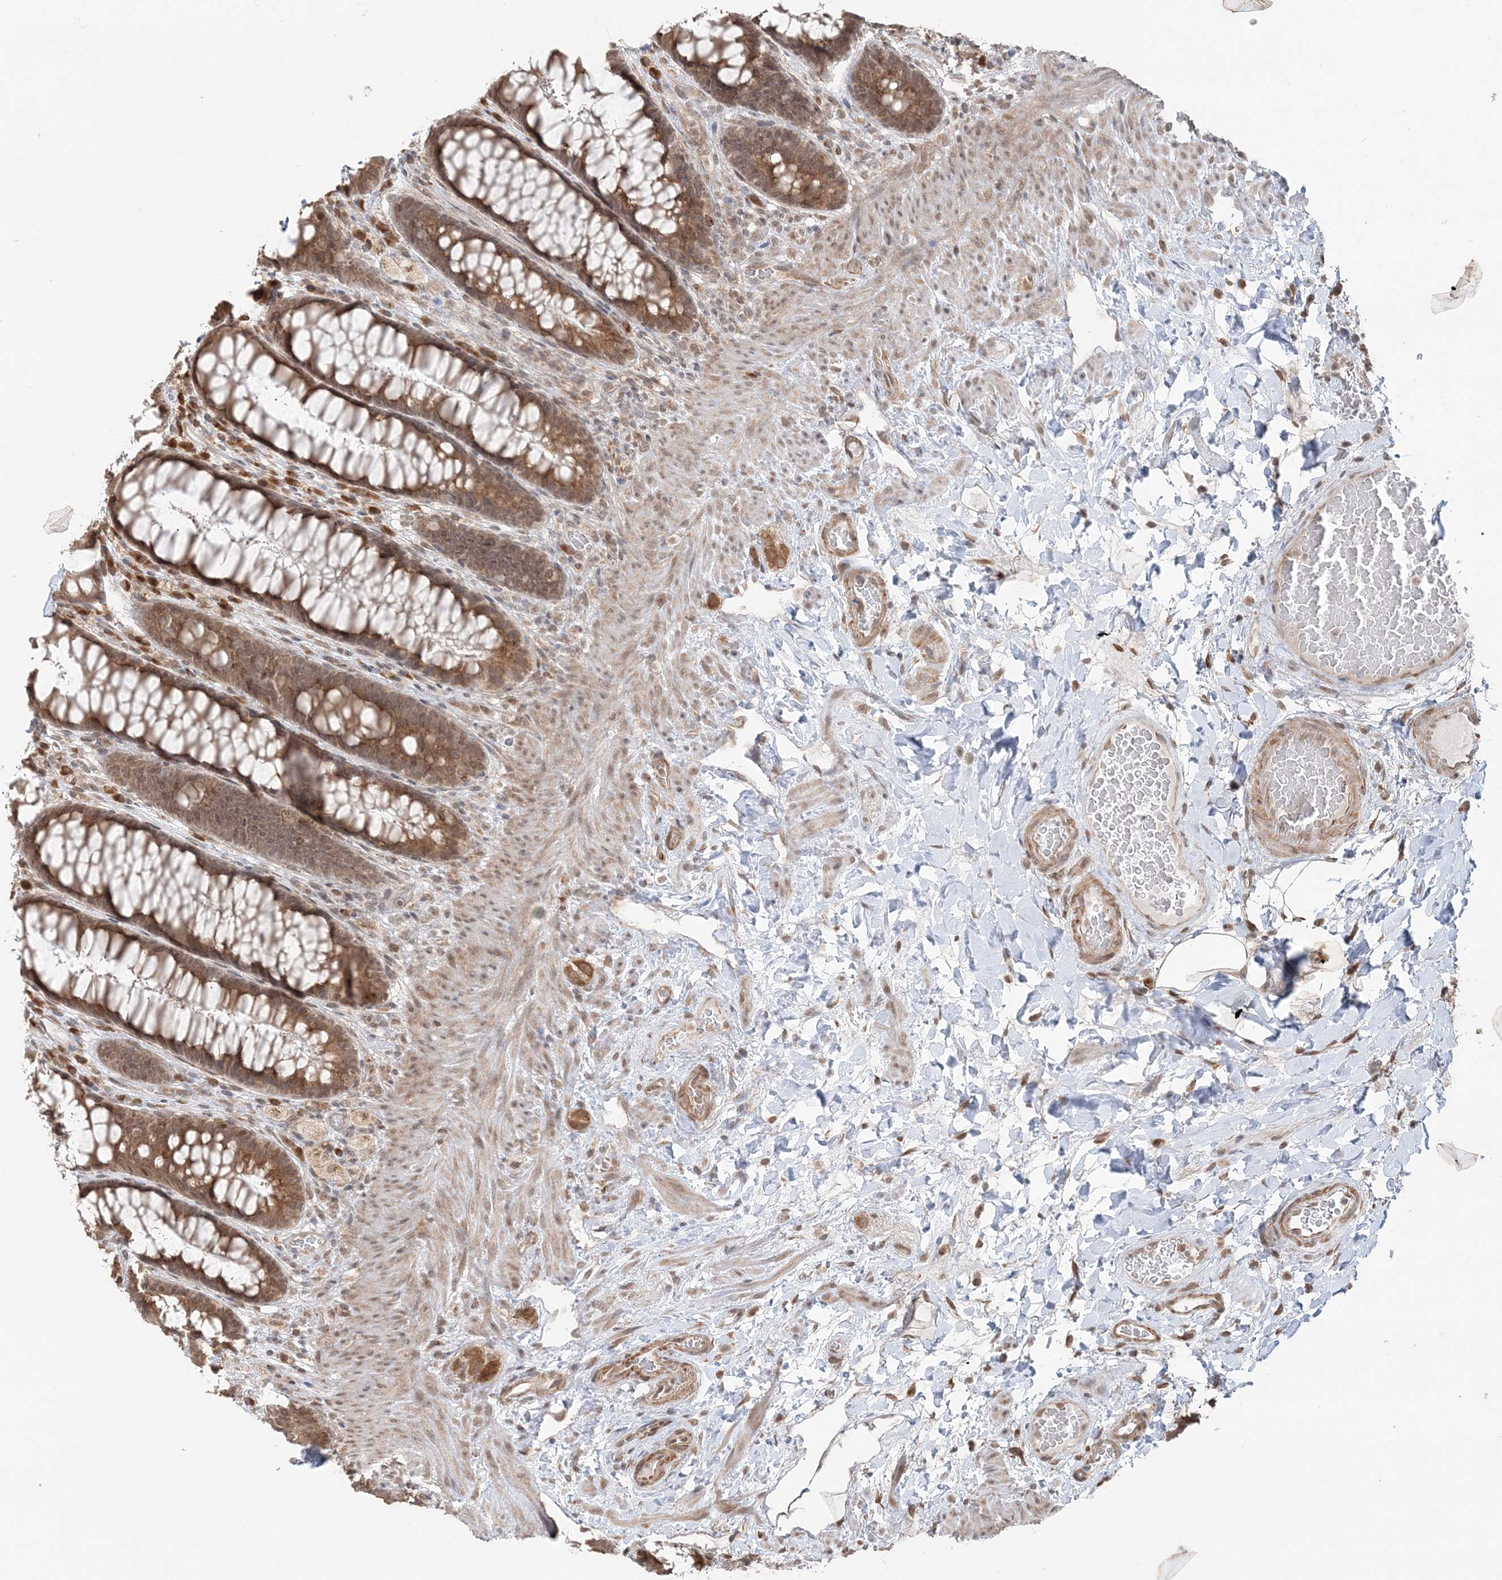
{"staining": {"intensity": "moderate", "quantity": ">75%", "location": "cytoplasmic/membranous,nuclear"}, "tissue": "rectum", "cell_type": "Glandular cells", "image_type": "normal", "snomed": [{"axis": "morphology", "description": "Normal tissue, NOS"}, {"axis": "topography", "description": "Rectum"}], "caption": "The image shows a brown stain indicating the presence of a protein in the cytoplasmic/membranous,nuclear of glandular cells in rectum. (brown staining indicates protein expression, while blue staining denotes nuclei).", "gene": "TMED10", "patient": {"sex": "female", "age": 46}}